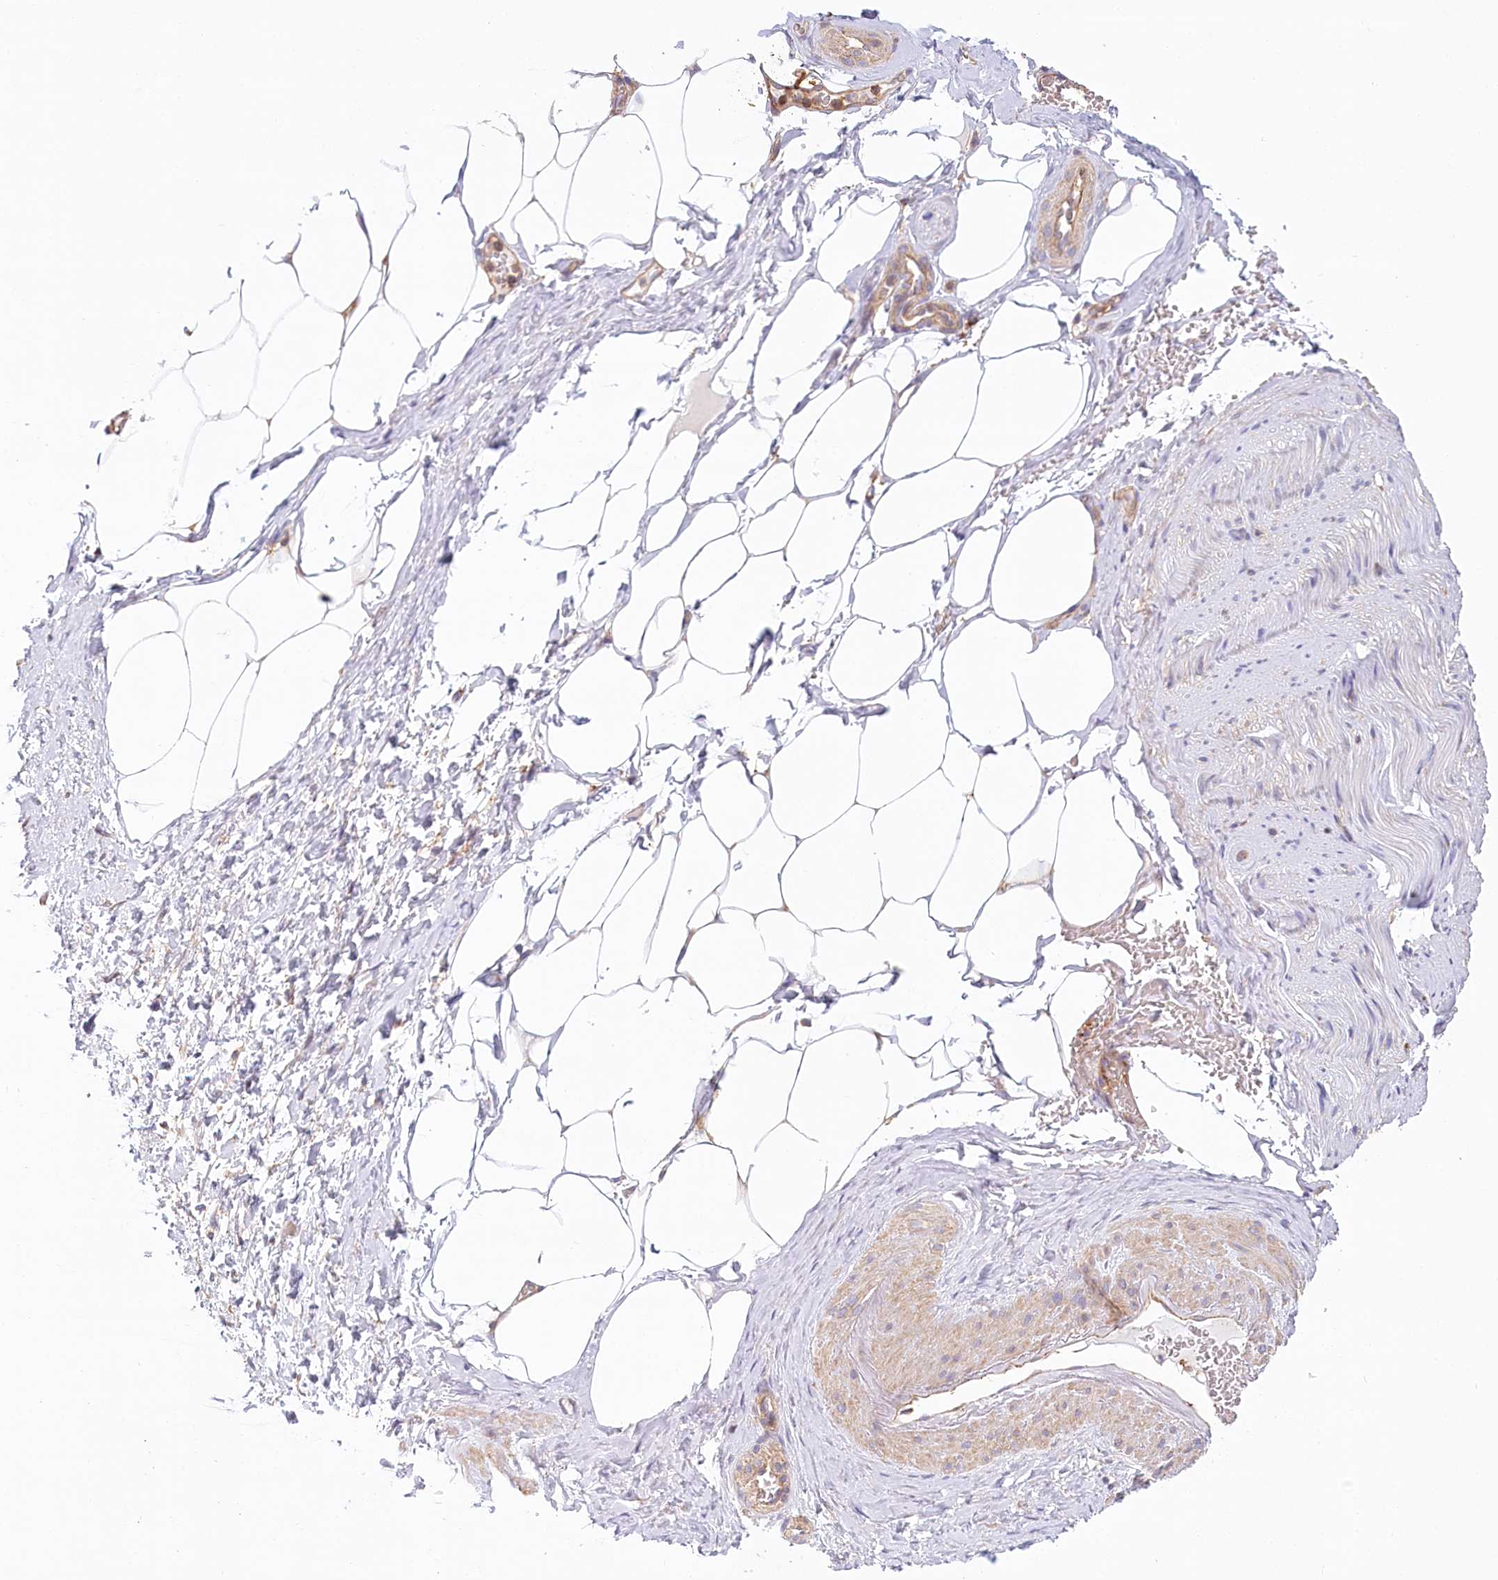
{"staining": {"intensity": "weak", "quantity": ">75%", "location": "cytoplasmic/membranous"}, "tissue": "adipose tissue", "cell_type": "Adipocytes", "image_type": "normal", "snomed": [{"axis": "morphology", "description": "Normal tissue, NOS"}, {"axis": "morphology", "description": "Adenocarcinoma, Low grade"}, {"axis": "topography", "description": "Prostate"}, {"axis": "topography", "description": "Peripheral nerve tissue"}], "caption": "A micrograph showing weak cytoplasmic/membranous staining in approximately >75% of adipocytes in normal adipose tissue, as visualized by brown immunohistochemical staining.", "gene": "UMPS", "patient": {"sex": "male", "age": 63}}